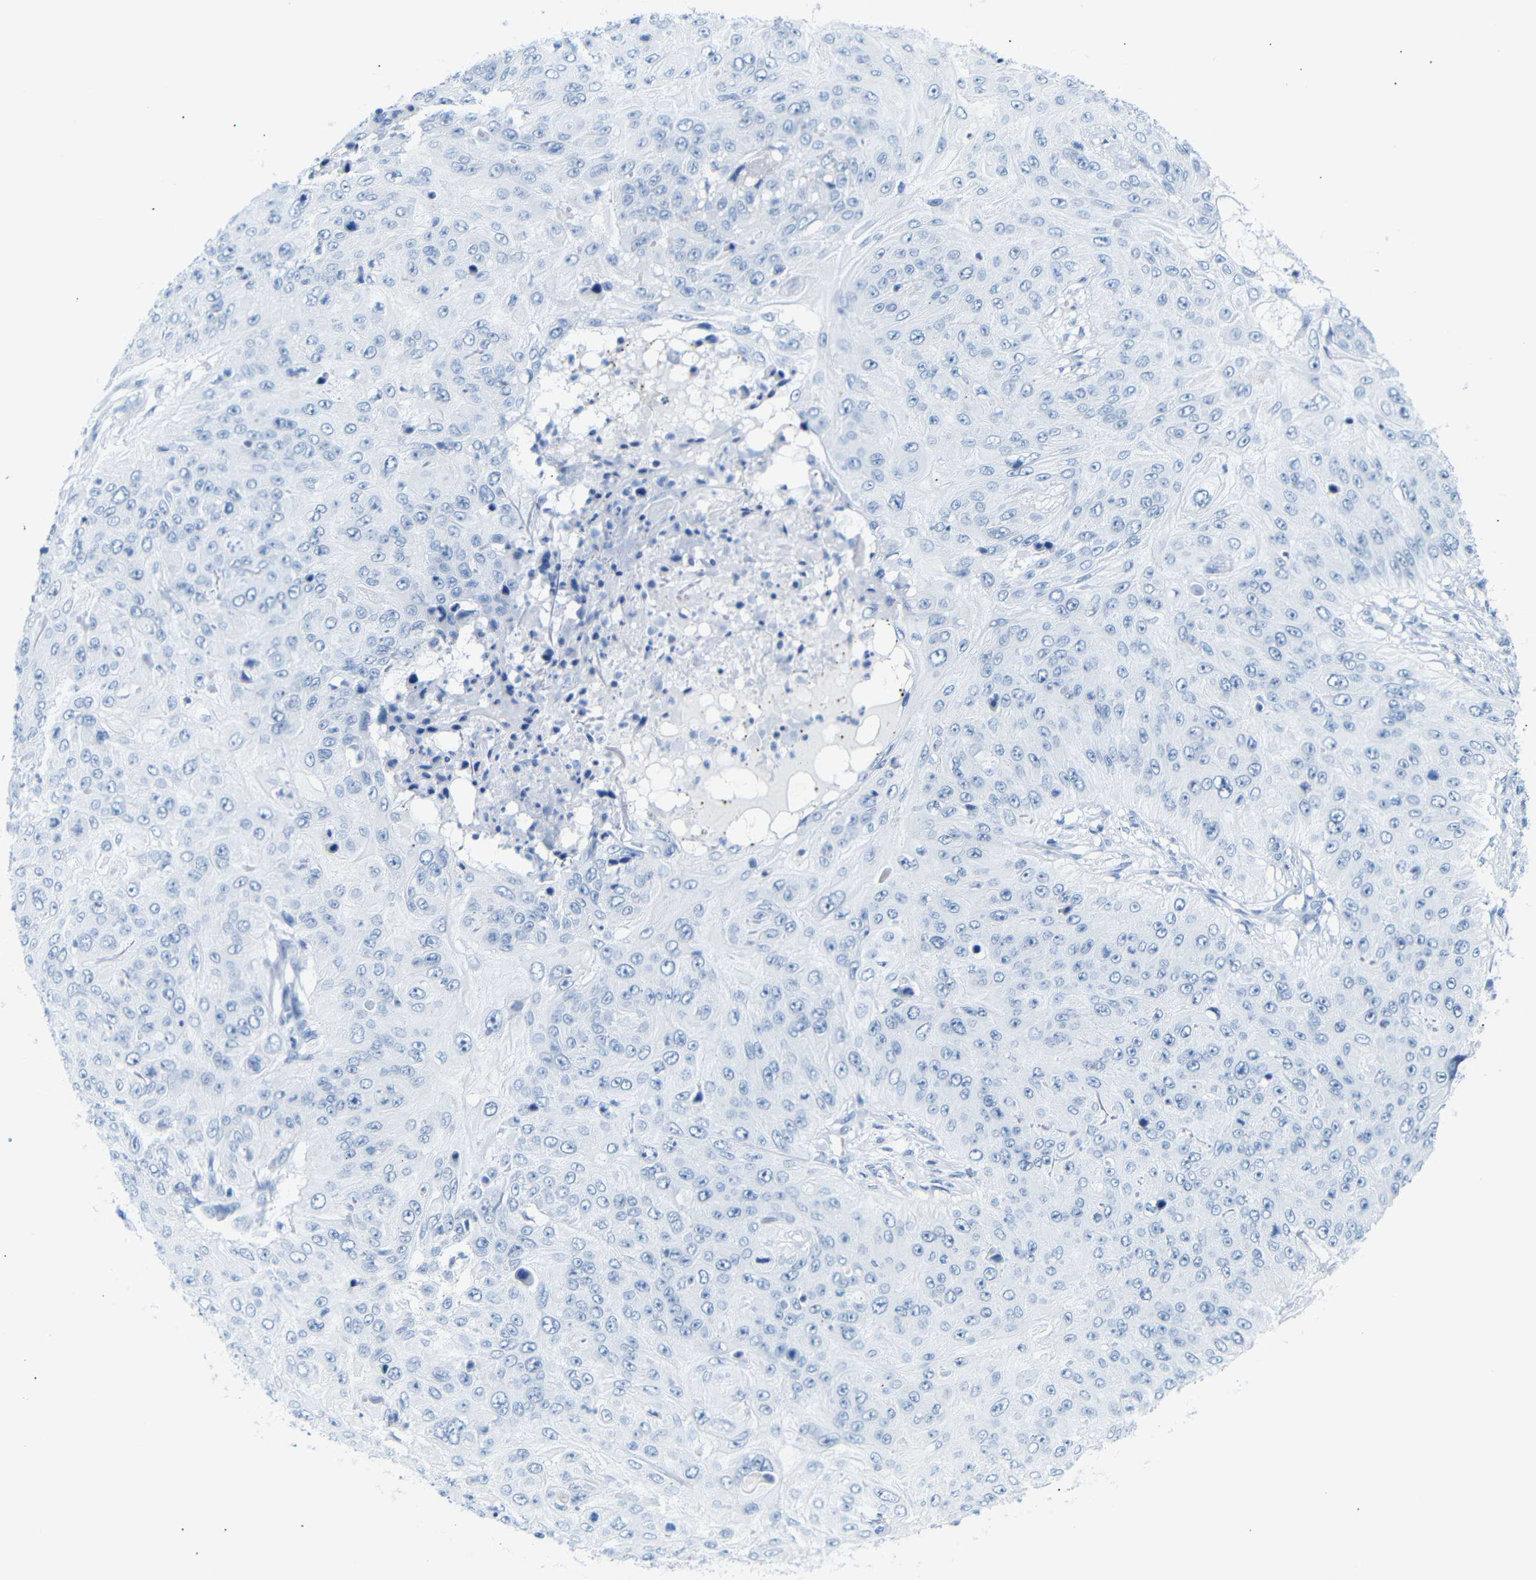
{"staining": {"intensity": "negative", "quantity": "none", "location": "none"}, "tissue": "skin cancer", "cell_type": "Tumor cells", "image_type": "cancer", "snomed": [{"axis": "morphology", "description": "Squamous cell carcinoma, NOS"}, {"axis": "topography", "description": "Skin"}], "caption": "This is an immunohistochemistry image of skin cancer (squamous cell carcinoma). There is no expression in tumor cells.", "gene": "DYNAP", "patient": {"sex": "female", "age": 80}}